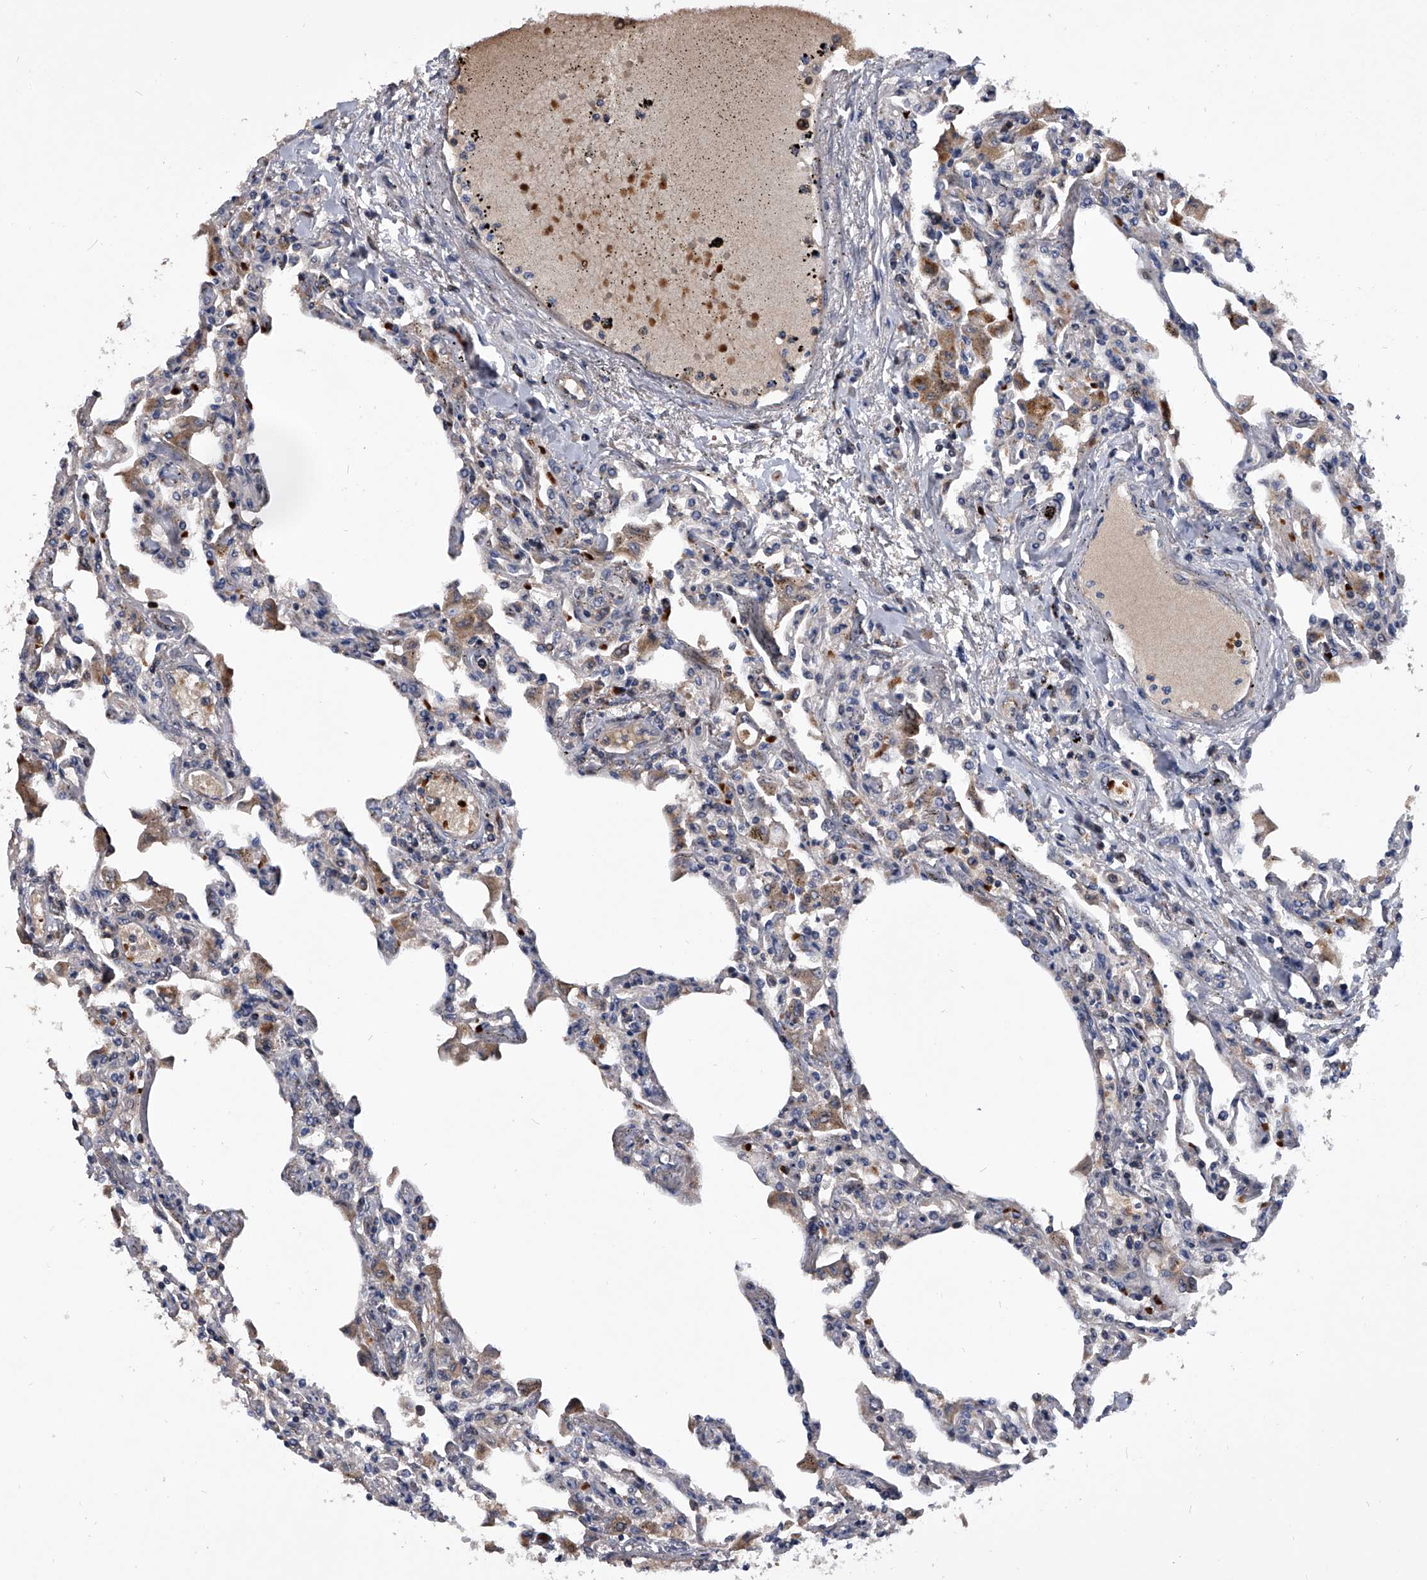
{"staining": {"intensity": "moderate", "quantity": "<25%", "location": "cytoplasmic/membranous"}, "tissue": "lung", "cell_type": "Alveolar cells", "image_type": "normal", "snomed": [{"axis": "morphology", "description": "Normal tissue, NOS"}, {"axis": "topography", "description": "Bronchus"}, {"axis": "topography", "description": "Lung"}], "caption": "Immunohistochemistry (IHC) staining of normal lung, which demonstrates low levels of moderate cytoplasmic/membranous staining in about <25% of alveolar cells indicating moderate cytoplasmic/membranous protein staining. The staining was performed using DAB (brown) for protein detection and nuclei were counterstained in hematoxylin (blue).", "gene": "ZNF30", "patient": {"sex": "female", "age": 49}}